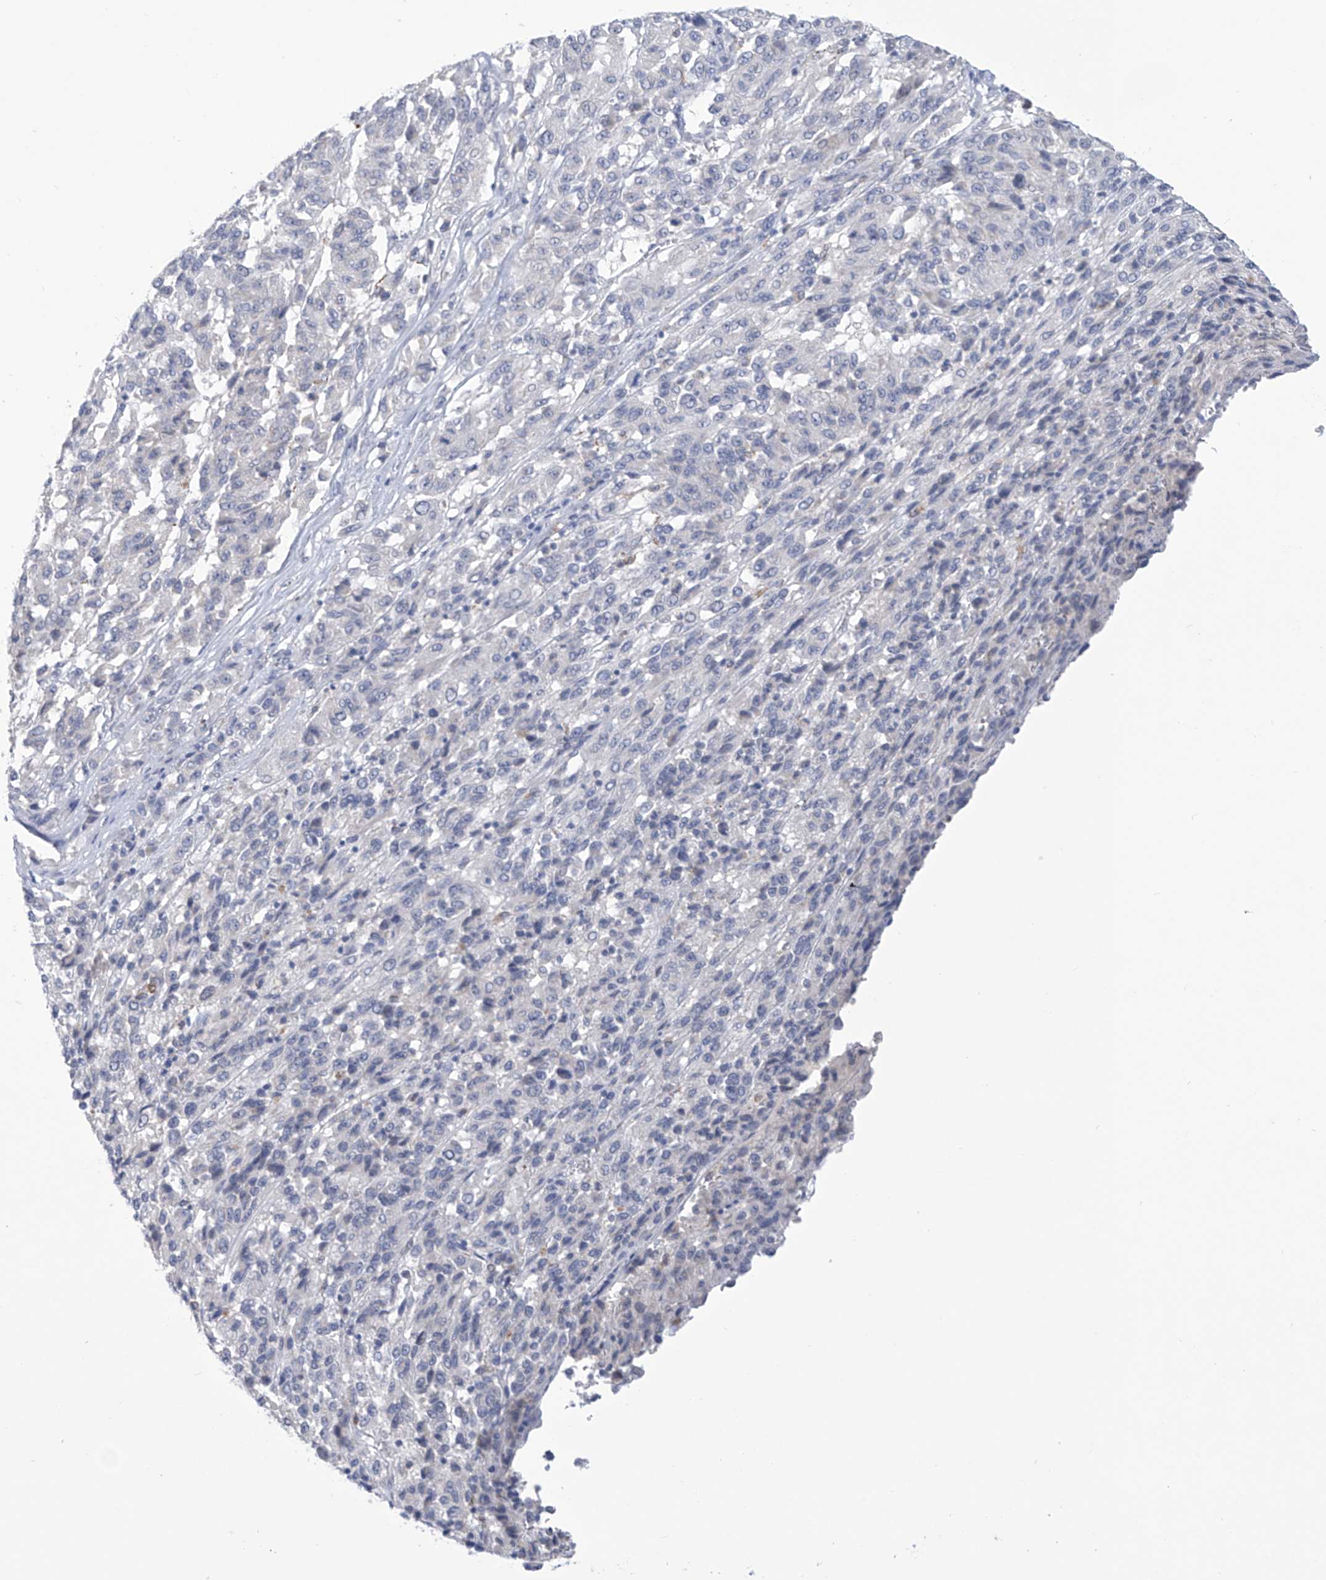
{"staining": {"intensity": "negative", "quantity": "none", "location": "none"}, "tissue": "melanoma", "cell_type": "Tumor cells", "image_type": "cancer", "snomed": [{"axis": "morphology", "description": "Malignant melanoma, Metastatic site"}, {"axis": "topography", "description": "Lung"}], "caption": "Protein analysis of melanoma shows no significant positivity in tumor cells.", "gene": "IBA57", "patient": {"sex": "male", "age": 64}}